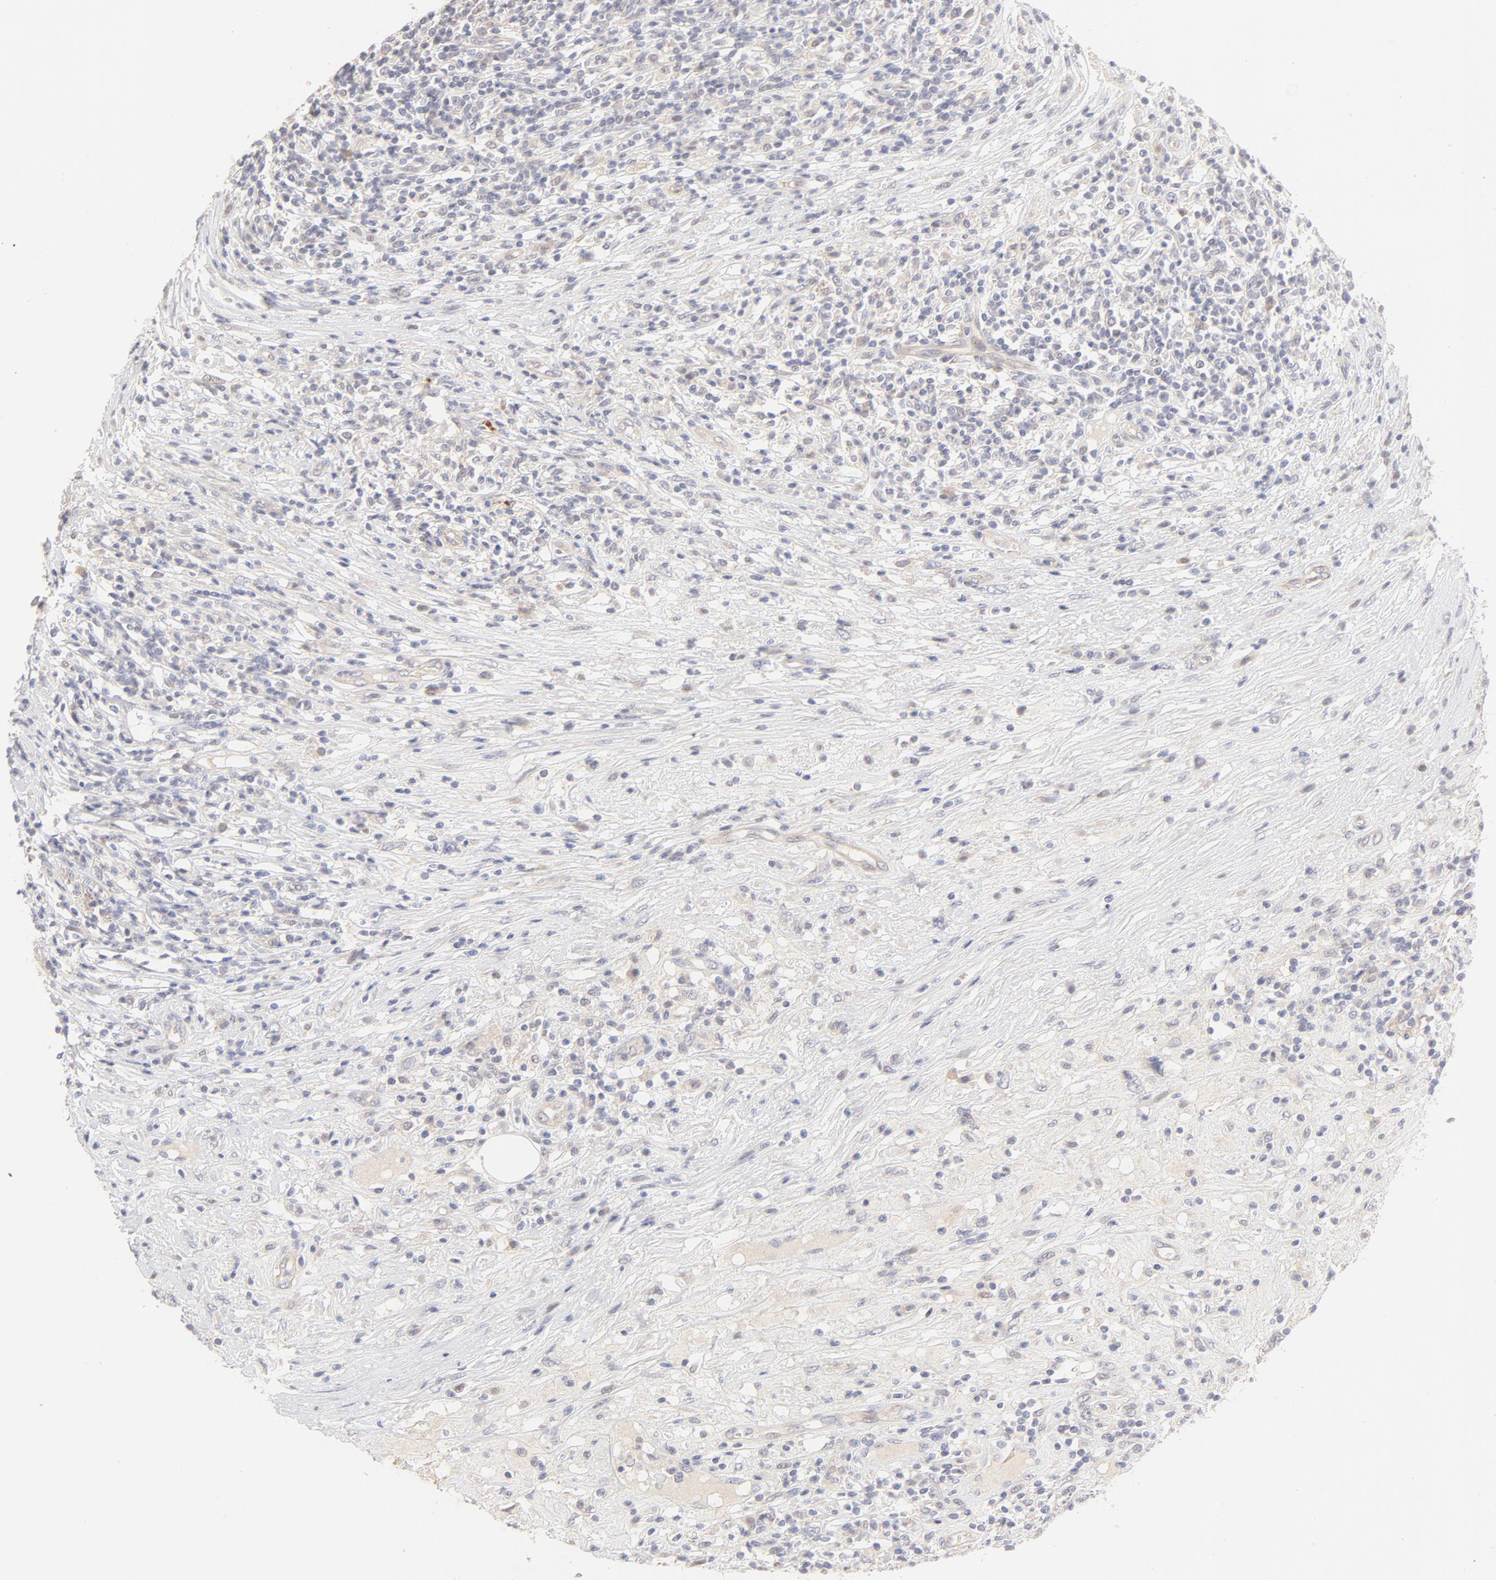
{"staining": {"intensity": "negative", "quantity": "none", "location": "none"}, "tissue": "lymphoma", "cell_type": "Tumor cells", "image_type": "cancer", "snomed": [{"axis": "morphology", "description": "Malignant lymphoma, non-Hodgkin's type, High grade"}, {"axis": "topography", "description": "Lymph node"}], "caption": "Lymphoma was stained to show a protein in brown. There is no significant positivity in tumor cells.", "gene": "ELF3", "patient": {"sex": "female", "age": 84}}